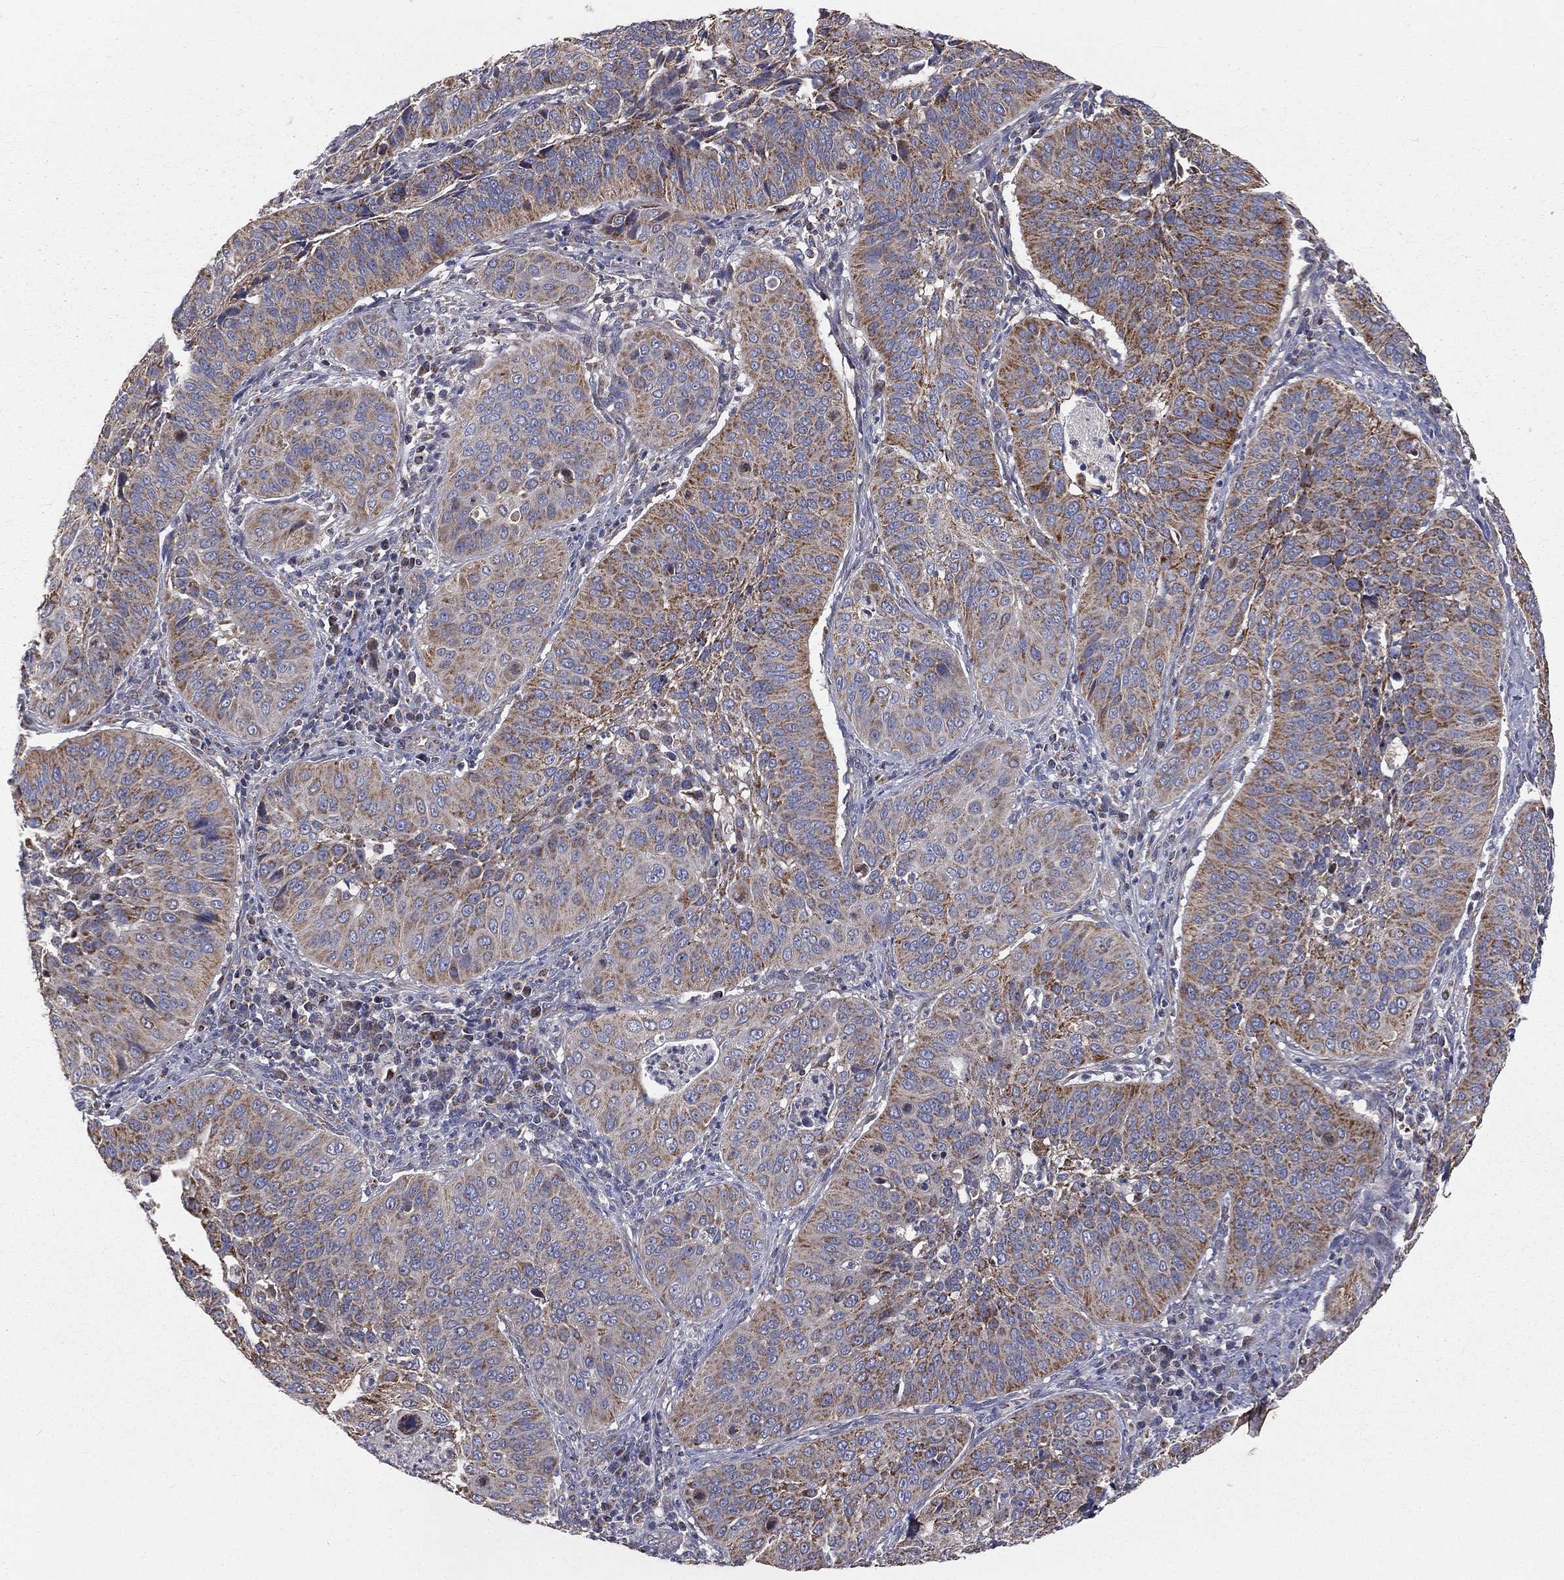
{"staining": {"intensity": "strong", "quantity": ">75%", "location": "cytoplasmic/membranous"}, "tissue": "cervical cancer", "cell_type": "Tumor cells", "image_type": "cancer", "snomed": [{"axis": "morphology", "description": "Normal tissue, NOS"}, {"axis": "morphology", "description": "Squamous cell carcinoma, NOS"}, {"axis": "topography", "description": "Cervix"}], "caption": "Protein analysis of cervical cancer tissue demonstrates strong cytoplasmic/membranous expression in approximately >75% of tumor cells. (DAB (3,3'-diaminobenzidine) IHC with brightfield microscopy, high magnification).", "gene": "HADH", "patient": {"sex": "female", "age": 39}}